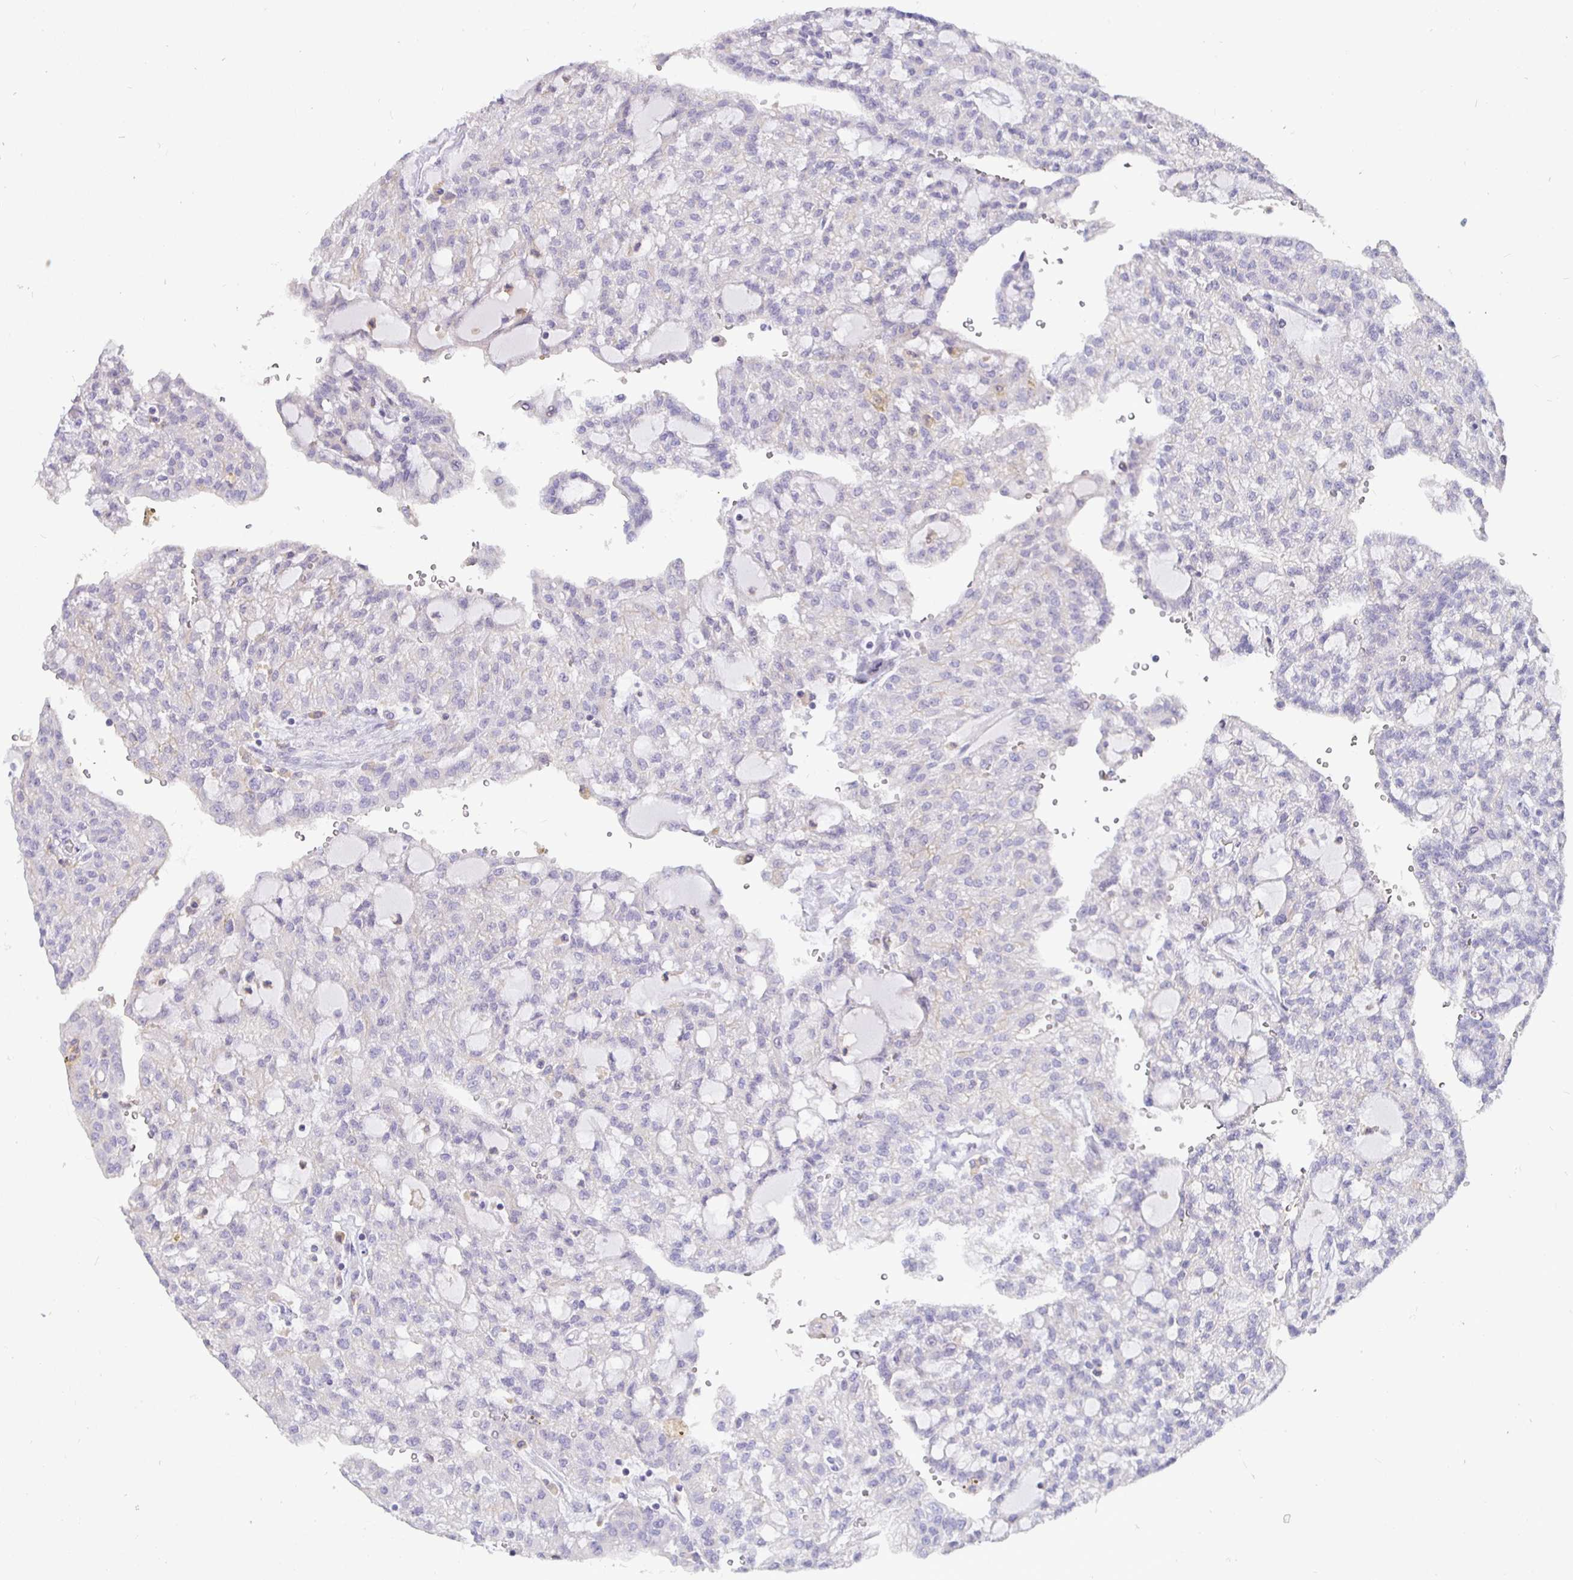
{"staining": {"intensity": "negative", "quantity": "none", "location": "none"}, "tissue": "renal cancer", "cell_type": "Tumor cells", "image_type": "cancer", "snomed": [{"axis": "morphology", "description": "Adenocarcinoma, NOS"}, {"axis": "topography", "description": "Kidney"}], "caption": "DAB (3,3'-diaminobenzidine) immunohistochemical staining of renal cancer exhibits no significant expression in tumor cells.", "gene": "SIRPA", "patient": {"sex": "male", "age": 63}}